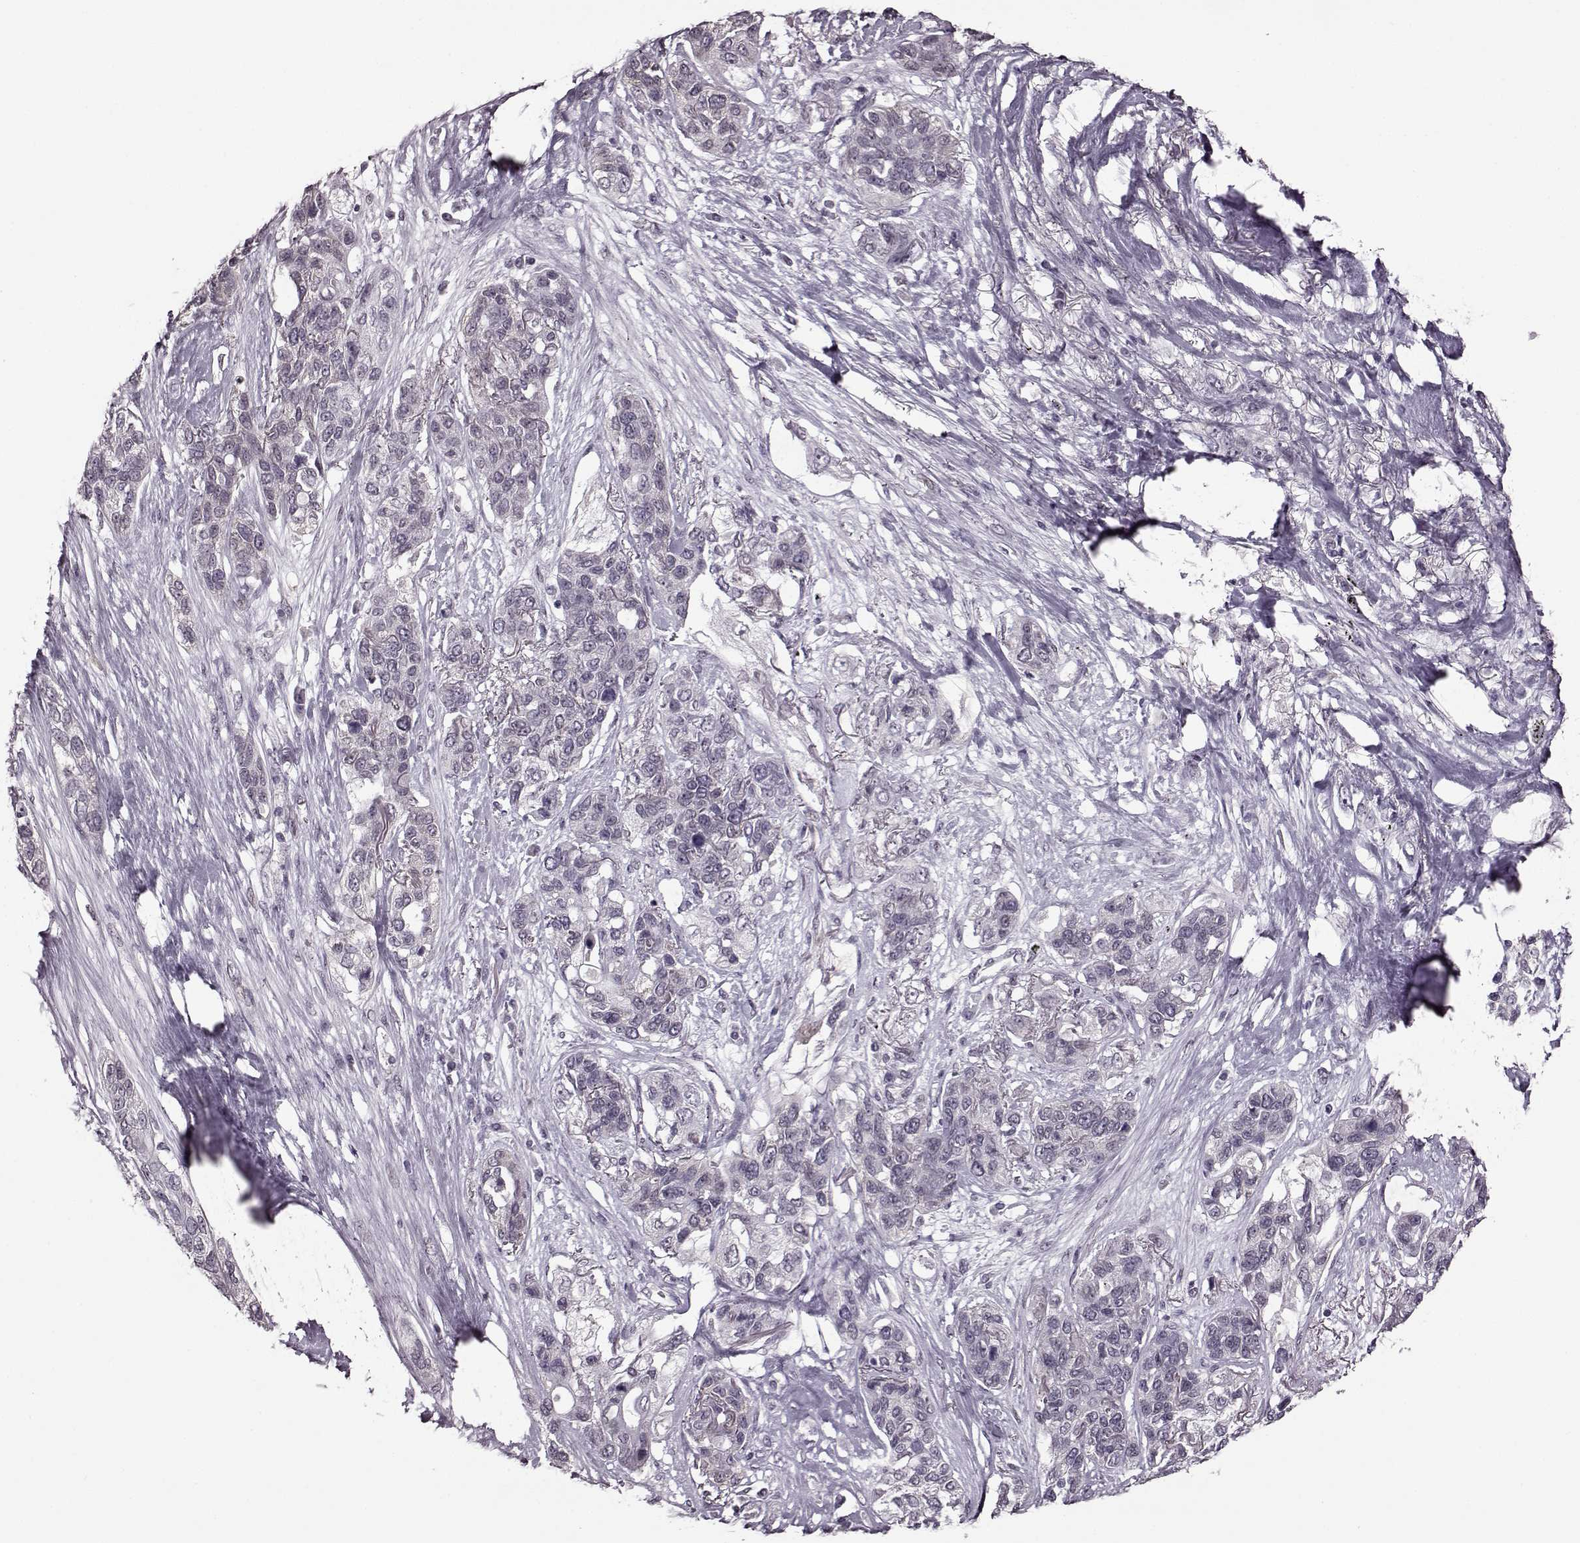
{"staining": {"intensity": "negative", "quantity": "none", "location": "none"}, "tissue": "lung cancer", "cell_type": "Tumor cells", "image_type": "cancer", "snomed": [{"axis": "morphology", "description": "Squamous cell carcinoma, NOS"}, {"axis": "topography", "description": "Lung"}], "caption": "Tumor cells are negative for protein expression in human lung squamous cell carcinoma.", "gene": "STX1B", "patient": {"sex": "female", "age": 70}}